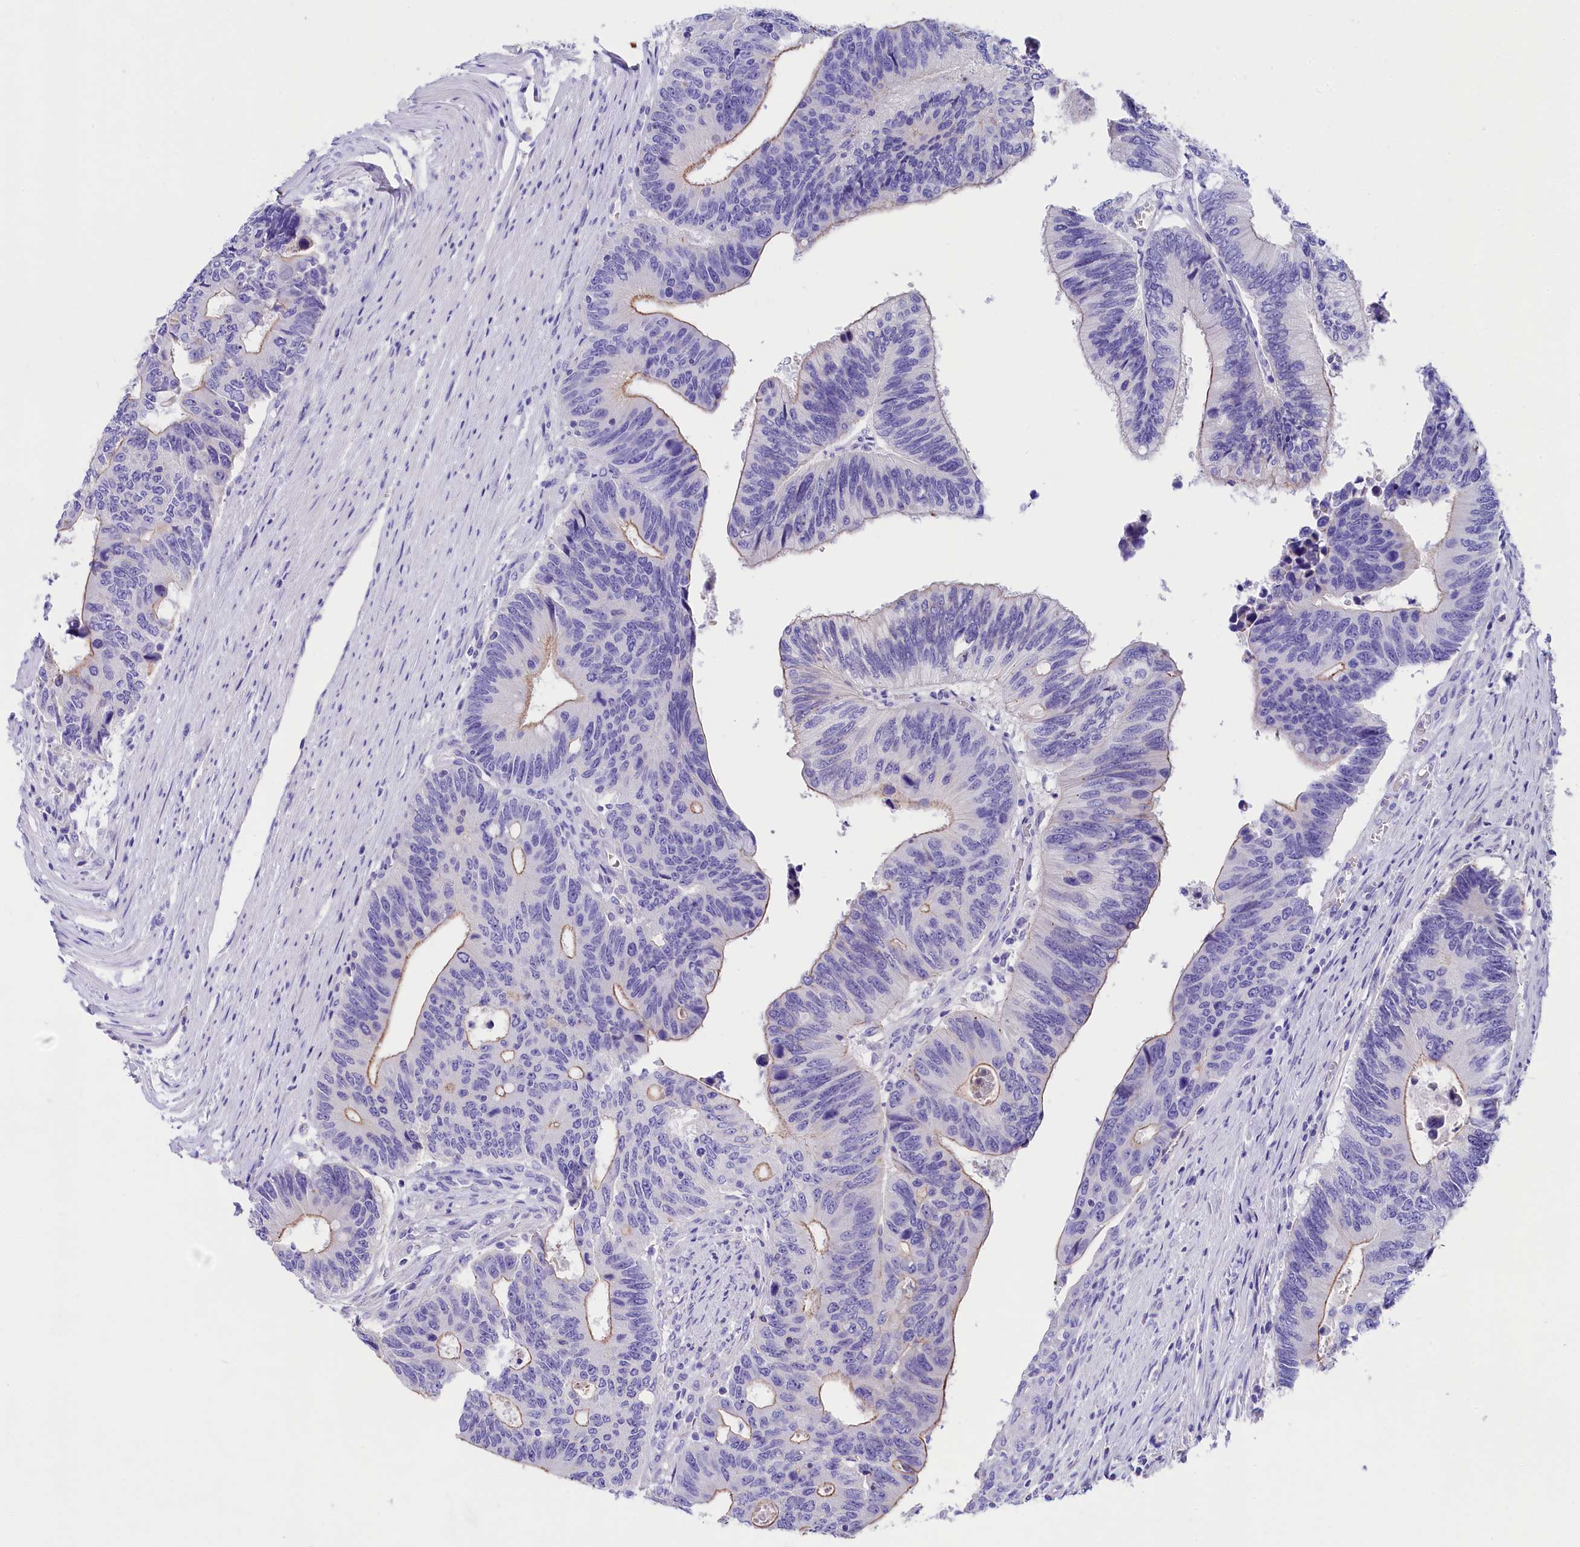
{"staining": {"intensity": "weak", "quantity": "25%-75%", "location": "cytoplasmic/membranous"}, "tissue": "colorectal cancer", "cell_type": "Tumor cells", "image_type": "cancer", "snomed": [{"axis": "morphology", "description": "Adenocarcinoma, NOS"}, {"axis": "topography", "description": "Colon"}], "caption": "This image demonstrates IHC staining of colorectal cancer, with low weak cytoplasmic/membranous staining in approximately 25%-75% of tumor cells.", "gene": "SULT2A1", "patient": {"sex": "male", "age": 87}}